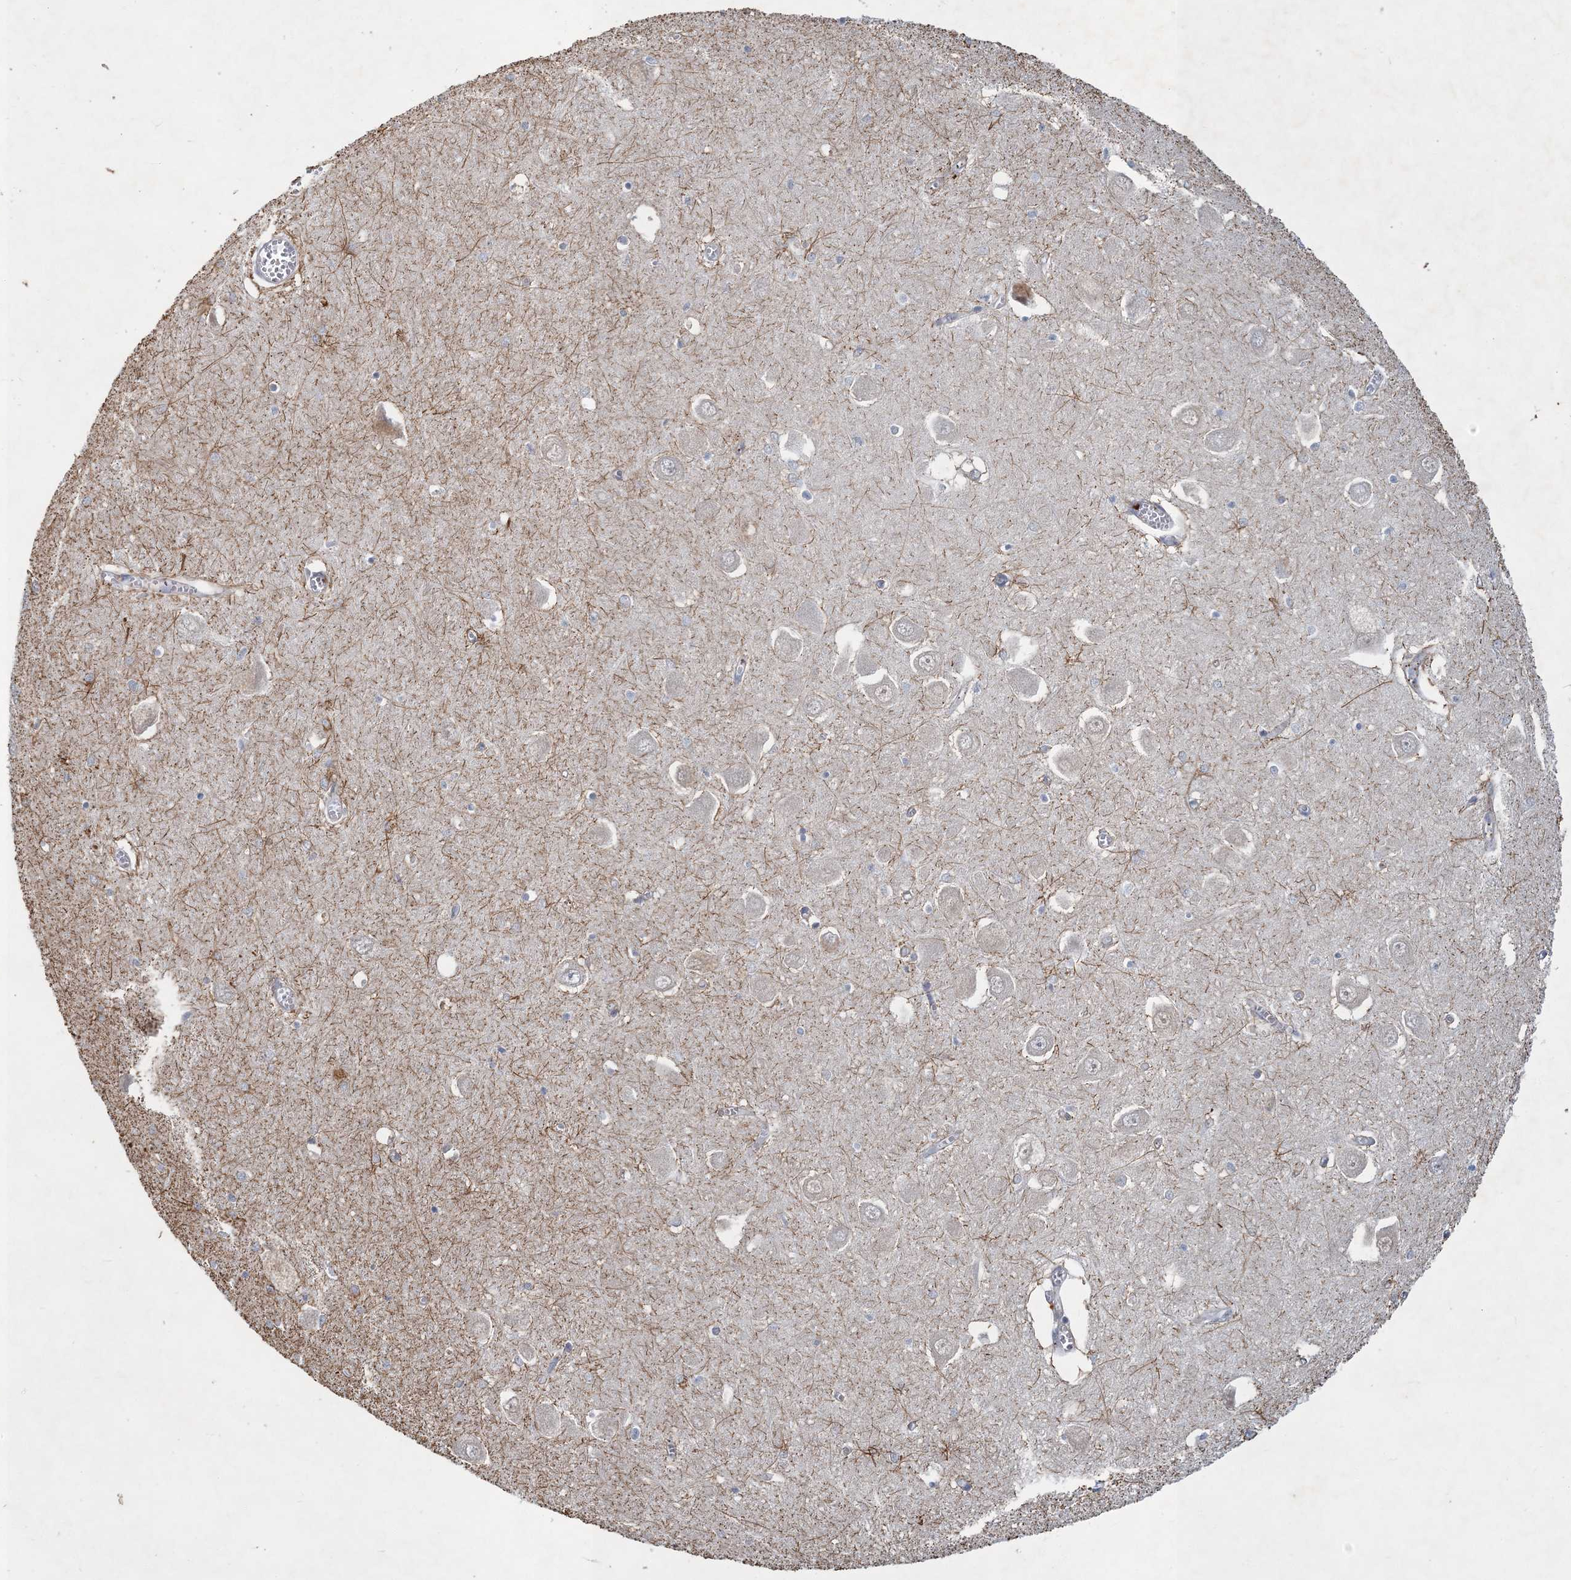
{"staining": {"intensity": "moderate", "quantity": "<25%", "location": "cytoplasmic/membranous"}, "tissue": "hippocampus", "cell_type": "Glial cells", "image_type": "normal", "snomed": [{"axis": "morphology", "description": "Normal tissue, NOS"}, {"axis": "topography", "description": "Hippocampus"}], "caption": "Hippocampus stained for a protein (brown) reveals moderate cytoplasmic/membranous positive staining in about <25% of glial cells.", "gene": "RNF25", "patient": {"sex": "male", "age": 70}}